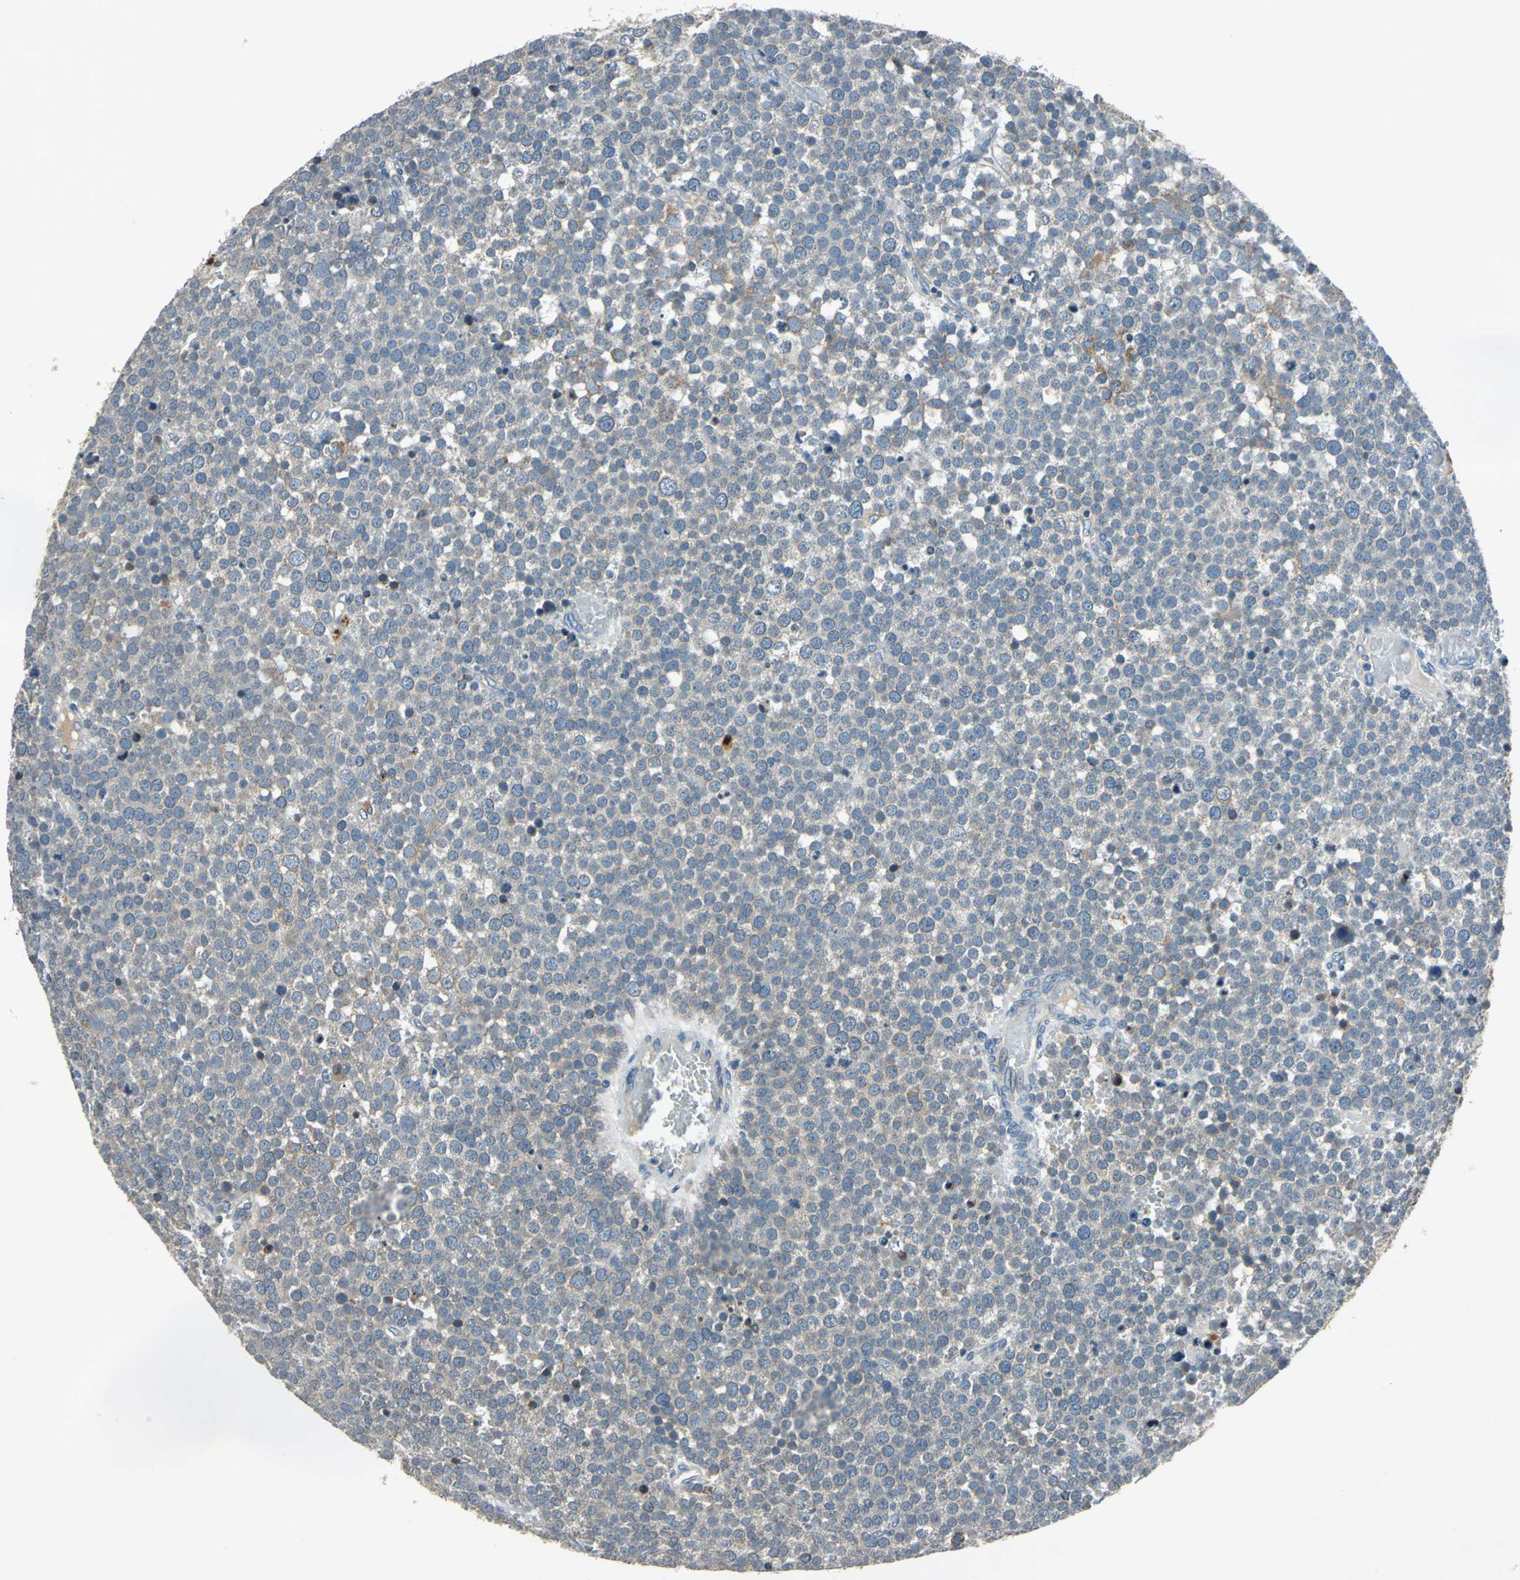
{"staining": {"intensity": "weak", "quantity": "25%-75%", "location": "cytoplasmic/membranous"}, "tissue": "testis cancer", "cell_type": "Tumor cells", "image_type": "cancer", "snomed": [{"axis": "morphology", "description": "Seminoma, NOS"}, {"axis": "topography", "description": "Testis"}], "caption": "A photomicrograph of testis seminoma stained for a protein displays weak cytoplasmic/membranous brown staining in tumor cells. The protein is stained brown, and the nuclei are stained in blue (DAB IHC with brightfield microscopy, high magnification).", "gene": "SLC2A13", "patient": {"sex": "male", "age": 71}}